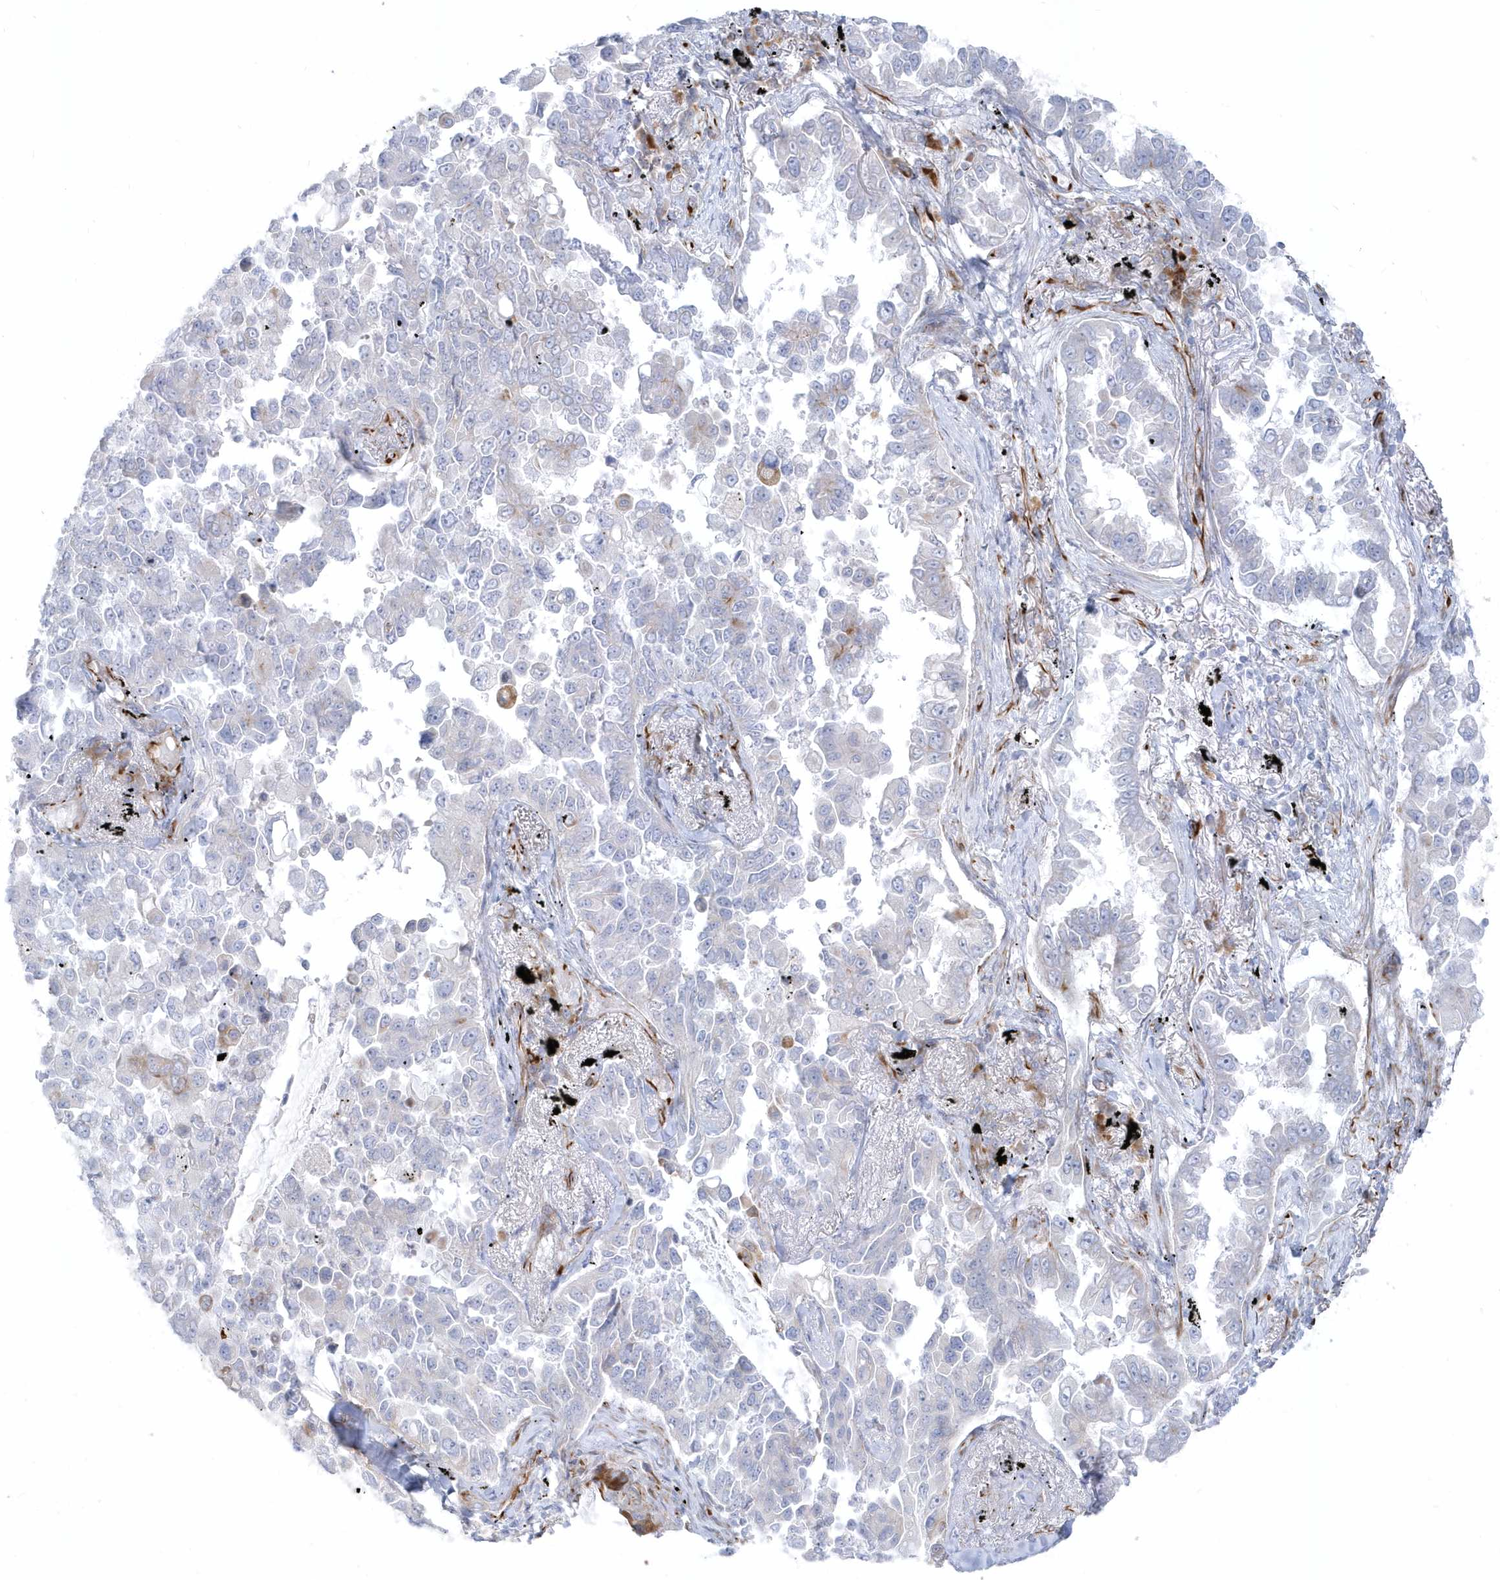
{"staining": {"intensity": "negative", "quantity": "none", "location": "none"}, "tissue": "lung cancer", "cell_type": "Tumor cells", "image_type": "cancer", "snomed": [{"axis": "morphology", "description": "Adenocarcinoma, NOS"}, {"axis": "topography", "description": "Lung"}], "caption": "Lung adenocarcinoma stained for a protein using IHC shows no expression tumor cells.", "gene": "PPIL6", "patient": {"sex": "female", "age": 67}}